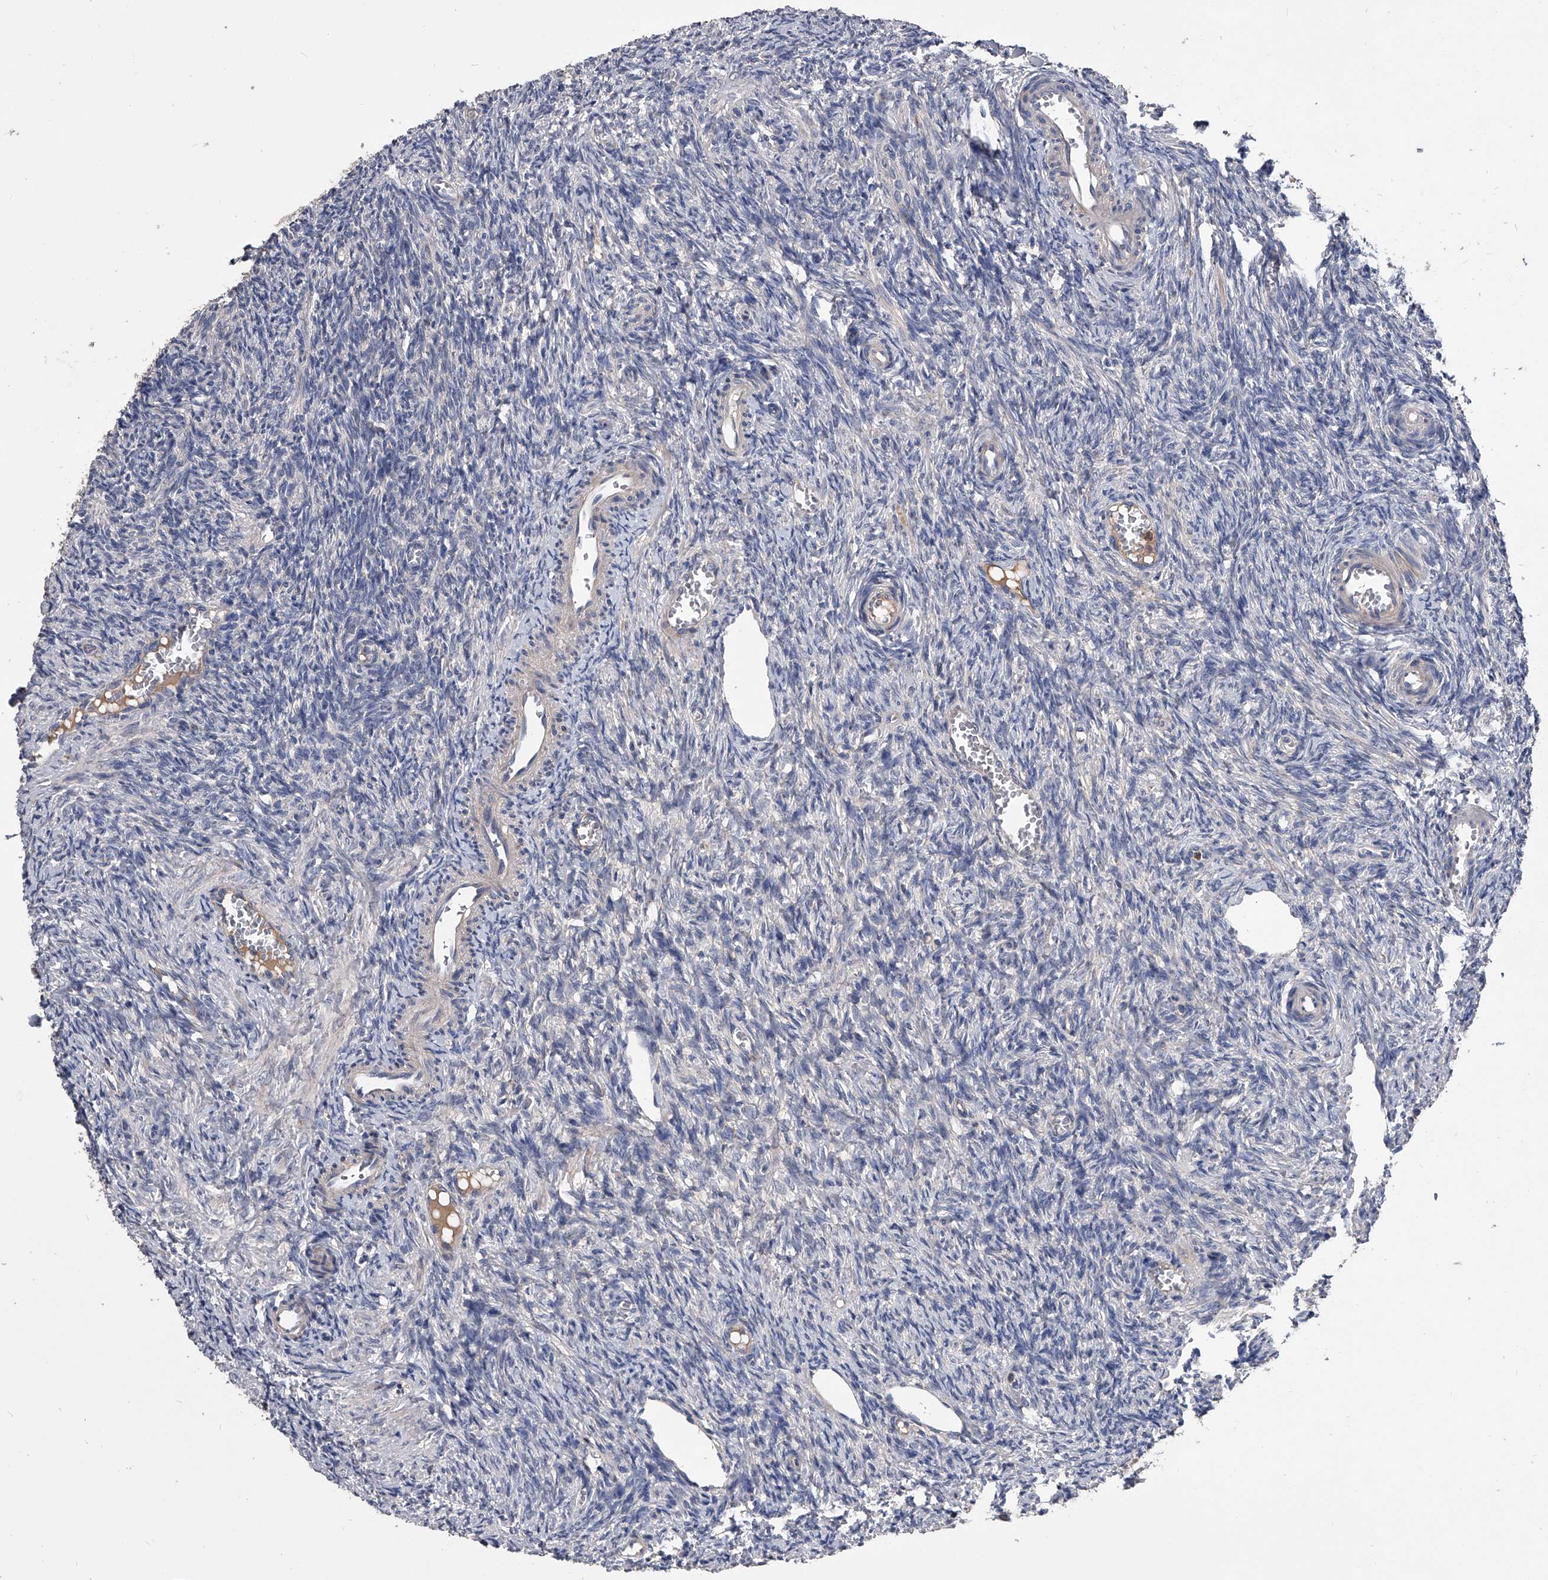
{"staining": {"intensity": "negative", "quantity": "none", "location": "none"}, "tissue": "ovary", "cell_type": "Ovarian stroma cells", "image_type": "normal", "snomed": [{"axis": "morphology", "description": "Normal tissue, NOS"}, {"axis": "topography", "description": "Ovary"}], "caption": "This photomicrograph is of benign ovary stained with immunohistochemistry (IHC) to label a protein in brown with the nuclei are counter-stained blue. There is no positivity in ovarian stroma cells.", "gene": "NRP1", "patient": {"sex": "female", "age": 27}}